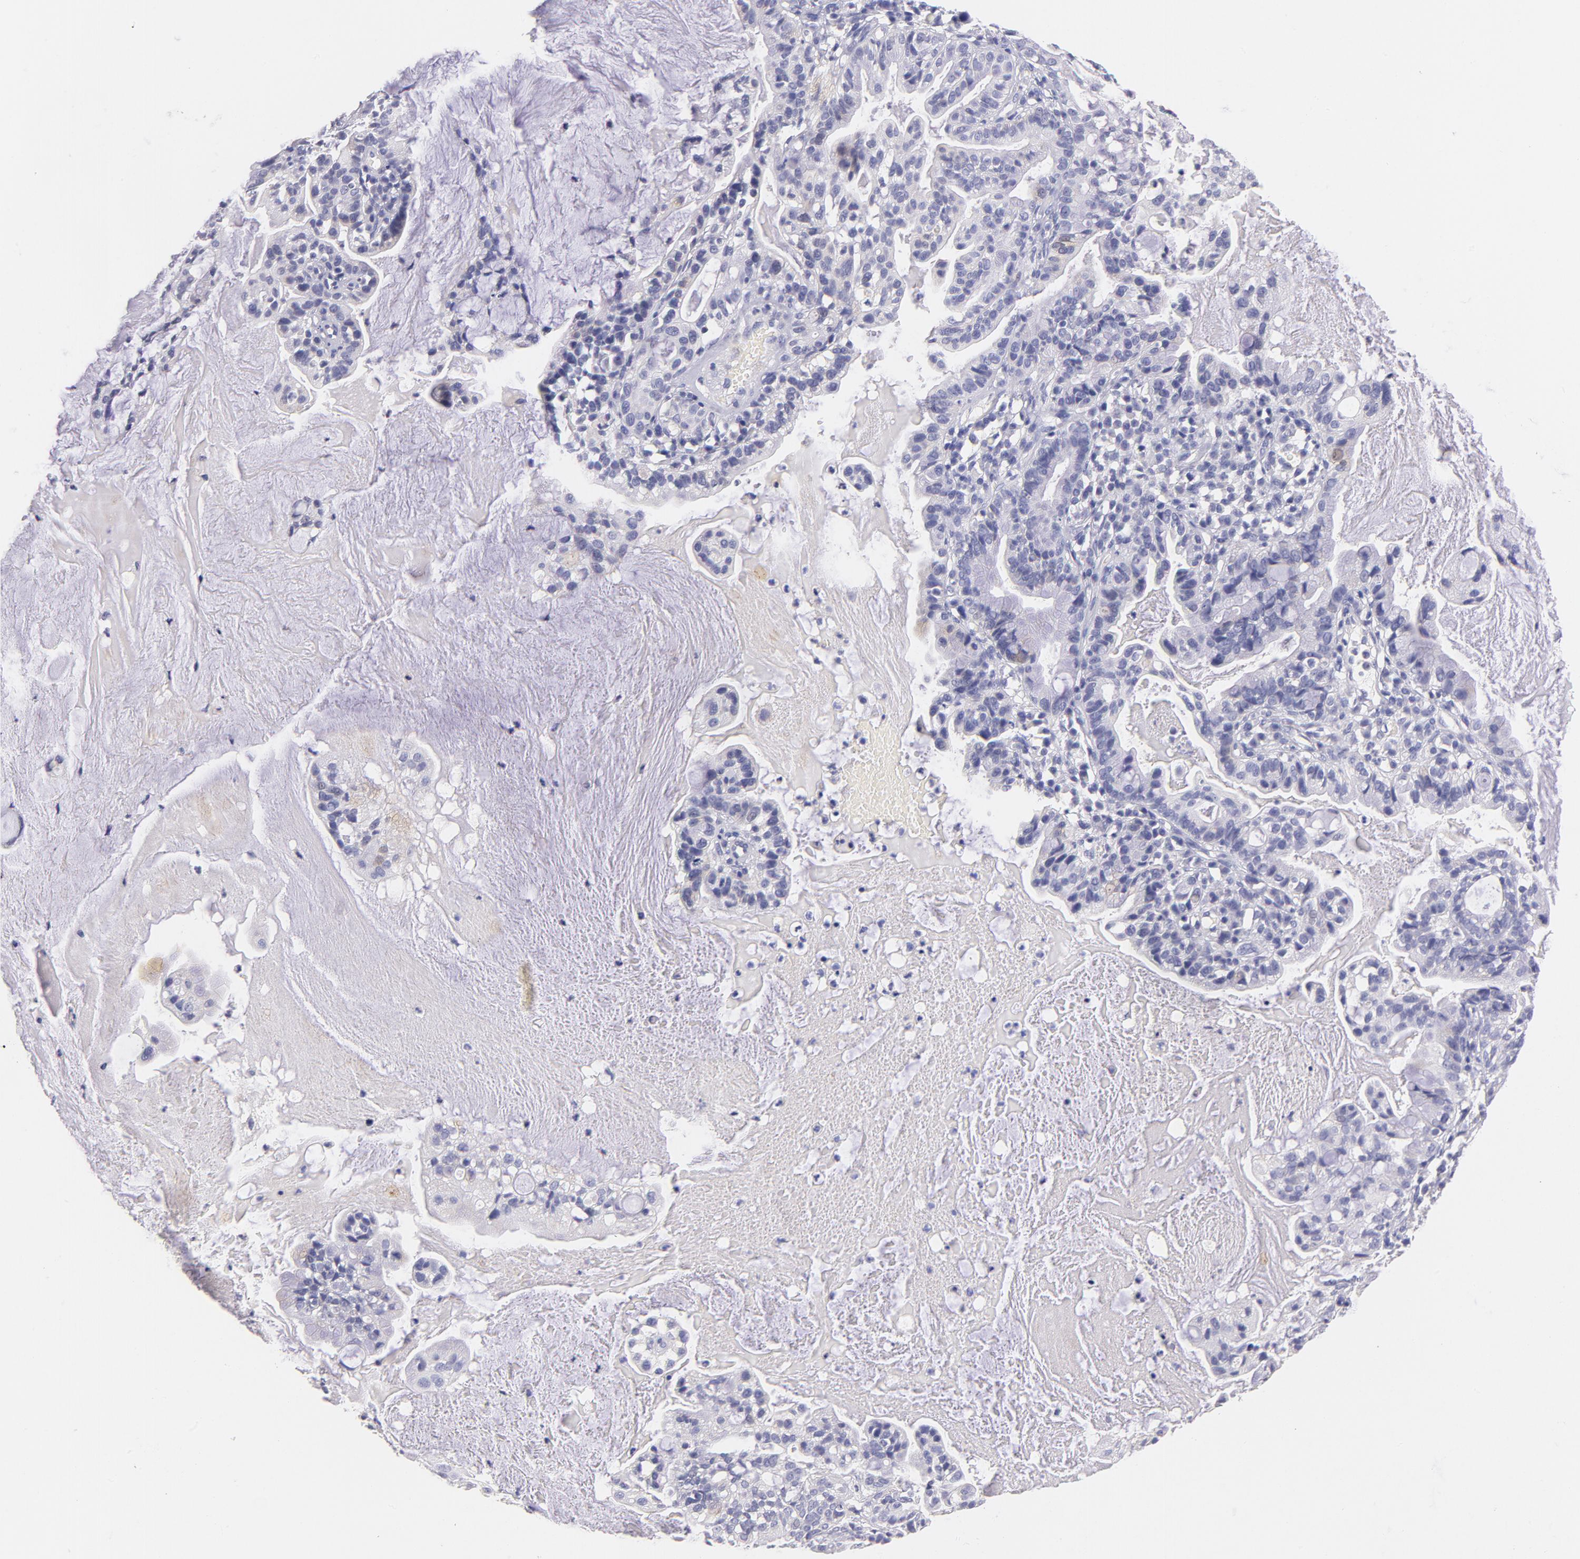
{"staining": {"intensity": "weak", "quantity": "<25%", "location": "cytoplasmic/membranous"}, "tissue": "cervical cancer", "cell_type": "Tumor cells", "image_type": "cancer", "snomed": [{"axis": "morphology", "description": "Adenocarcinoma, NOS"}, {"axis": "topography", "description": "Cervix"}], "caption": "The IHC histopathology image has no significant positivity in tumor cells of cervical cancer tissue.", "gene": "CD44", "patient": {"sex": "female", "age": 41}}